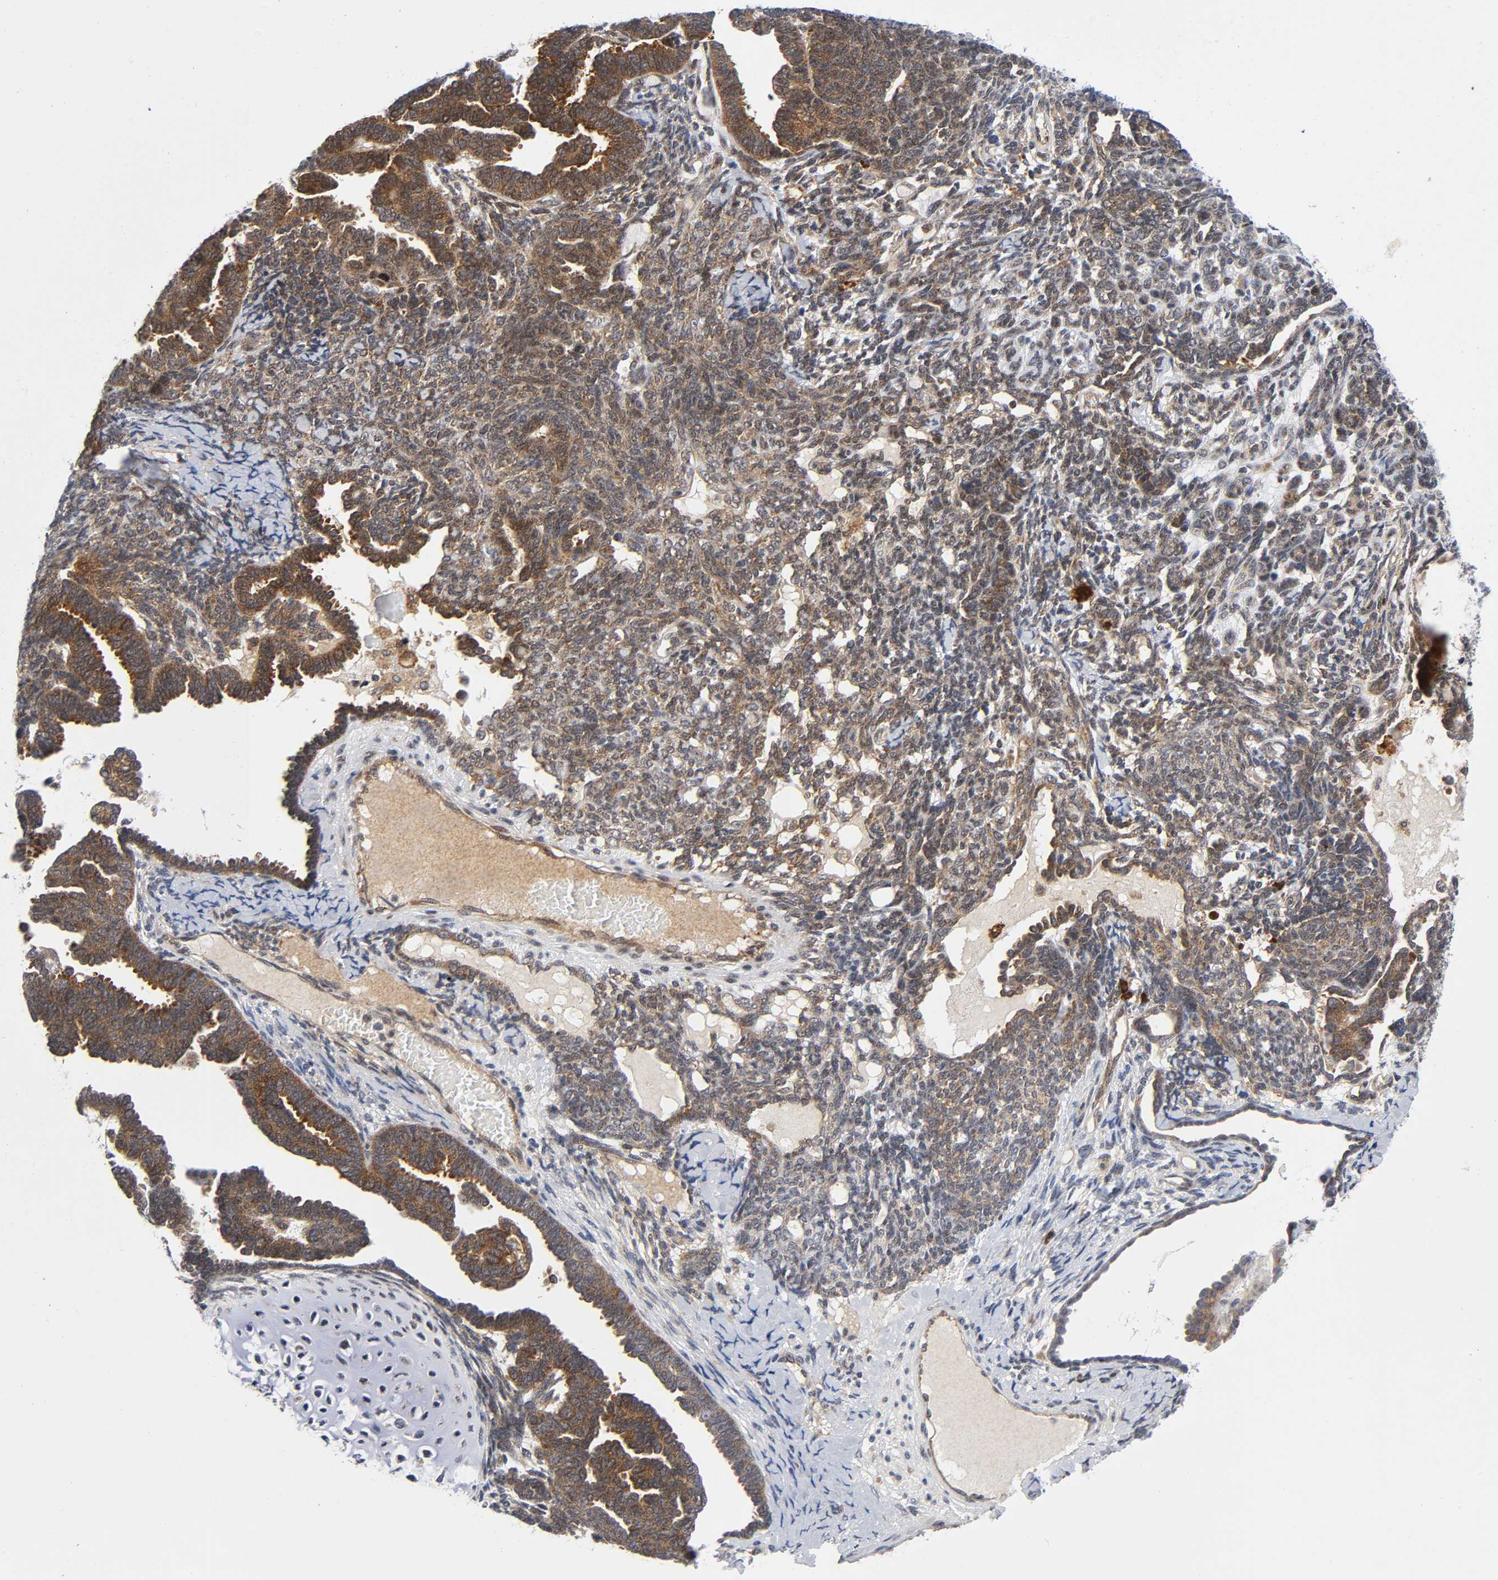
{"staining": {"intensity": "strong", "quantity": ">75%", "location": "cytoplasmic/membranous"}, "tissue": "endometrial cancer", "cell_type": "Tumor cells", "image_type": "cancer", "snomed": [{"axis": "morphology", "description": "Neoplasm, malignant, NOS"}, {"axis": "topography", "description": "Endometrium"}], "caption": "This image shows IHC staining of human neoplasm (malignant) (endometrial), with high strong cytoplasmic/membranous positivity in about >75% of tumor cells.", "gene": "EIF5", "patient": {"sex": "female", "age": 74}}